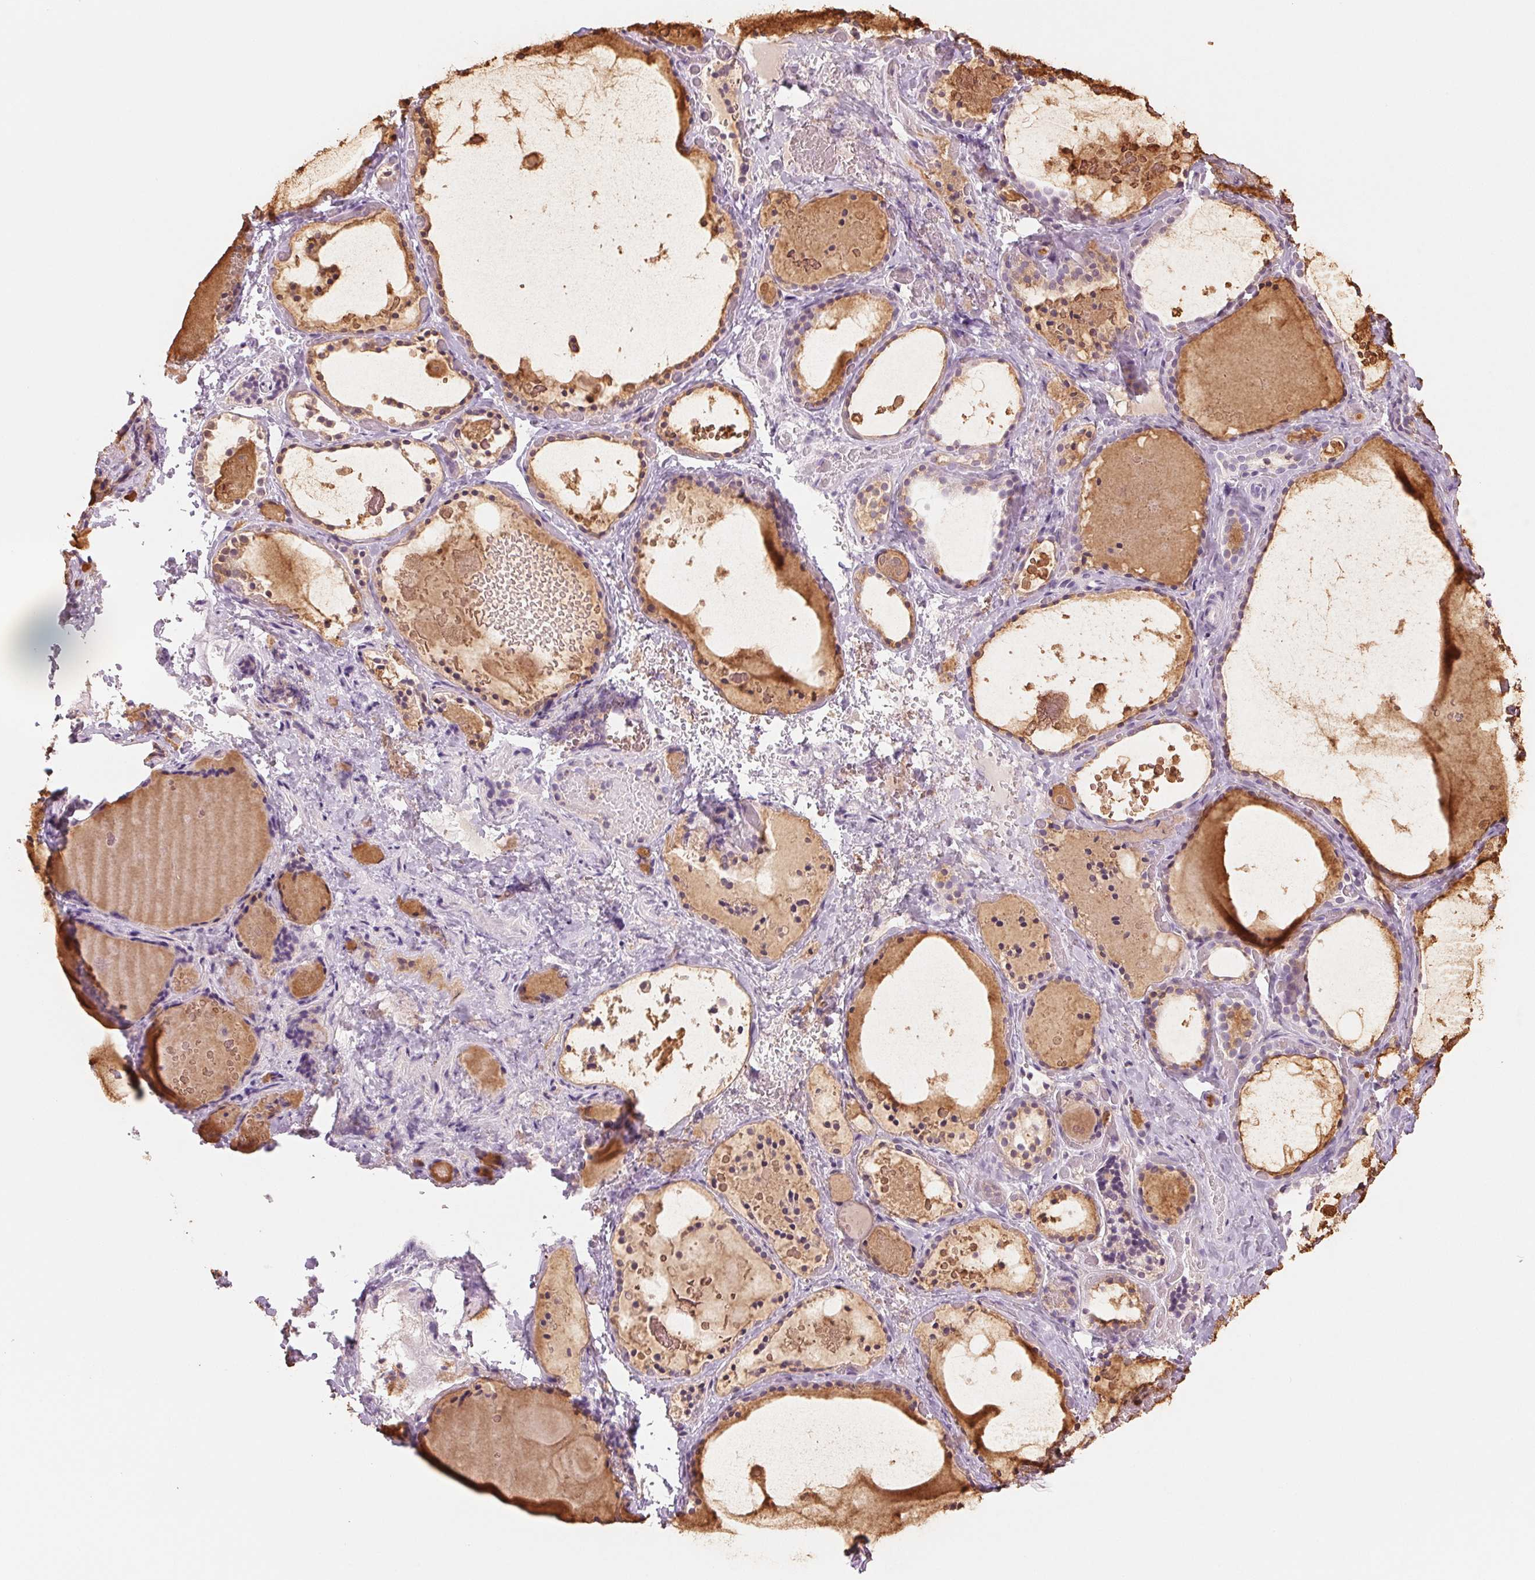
{"staining": {"intensity": "weak", "quantity": ">75%", "location": "cytoplasmic/membranous"}, "tissue": "thyroid gland", "cell_type": "Glandular cells", "image_type": "normal", "snomed": [{"axis": "morphology", "description": "Normal tissue, NOS"}, {"axis": "topography", "description": "Thyroid gland"}], "caption": "About >75% of glandular cells in benign human thyroid gland display weak cytoplasmic/membranous protein positivity as visualized by brown immunohistochemical staining.", "gene": "CCDC168", "patient": {"sex": "female", "age": 56}}